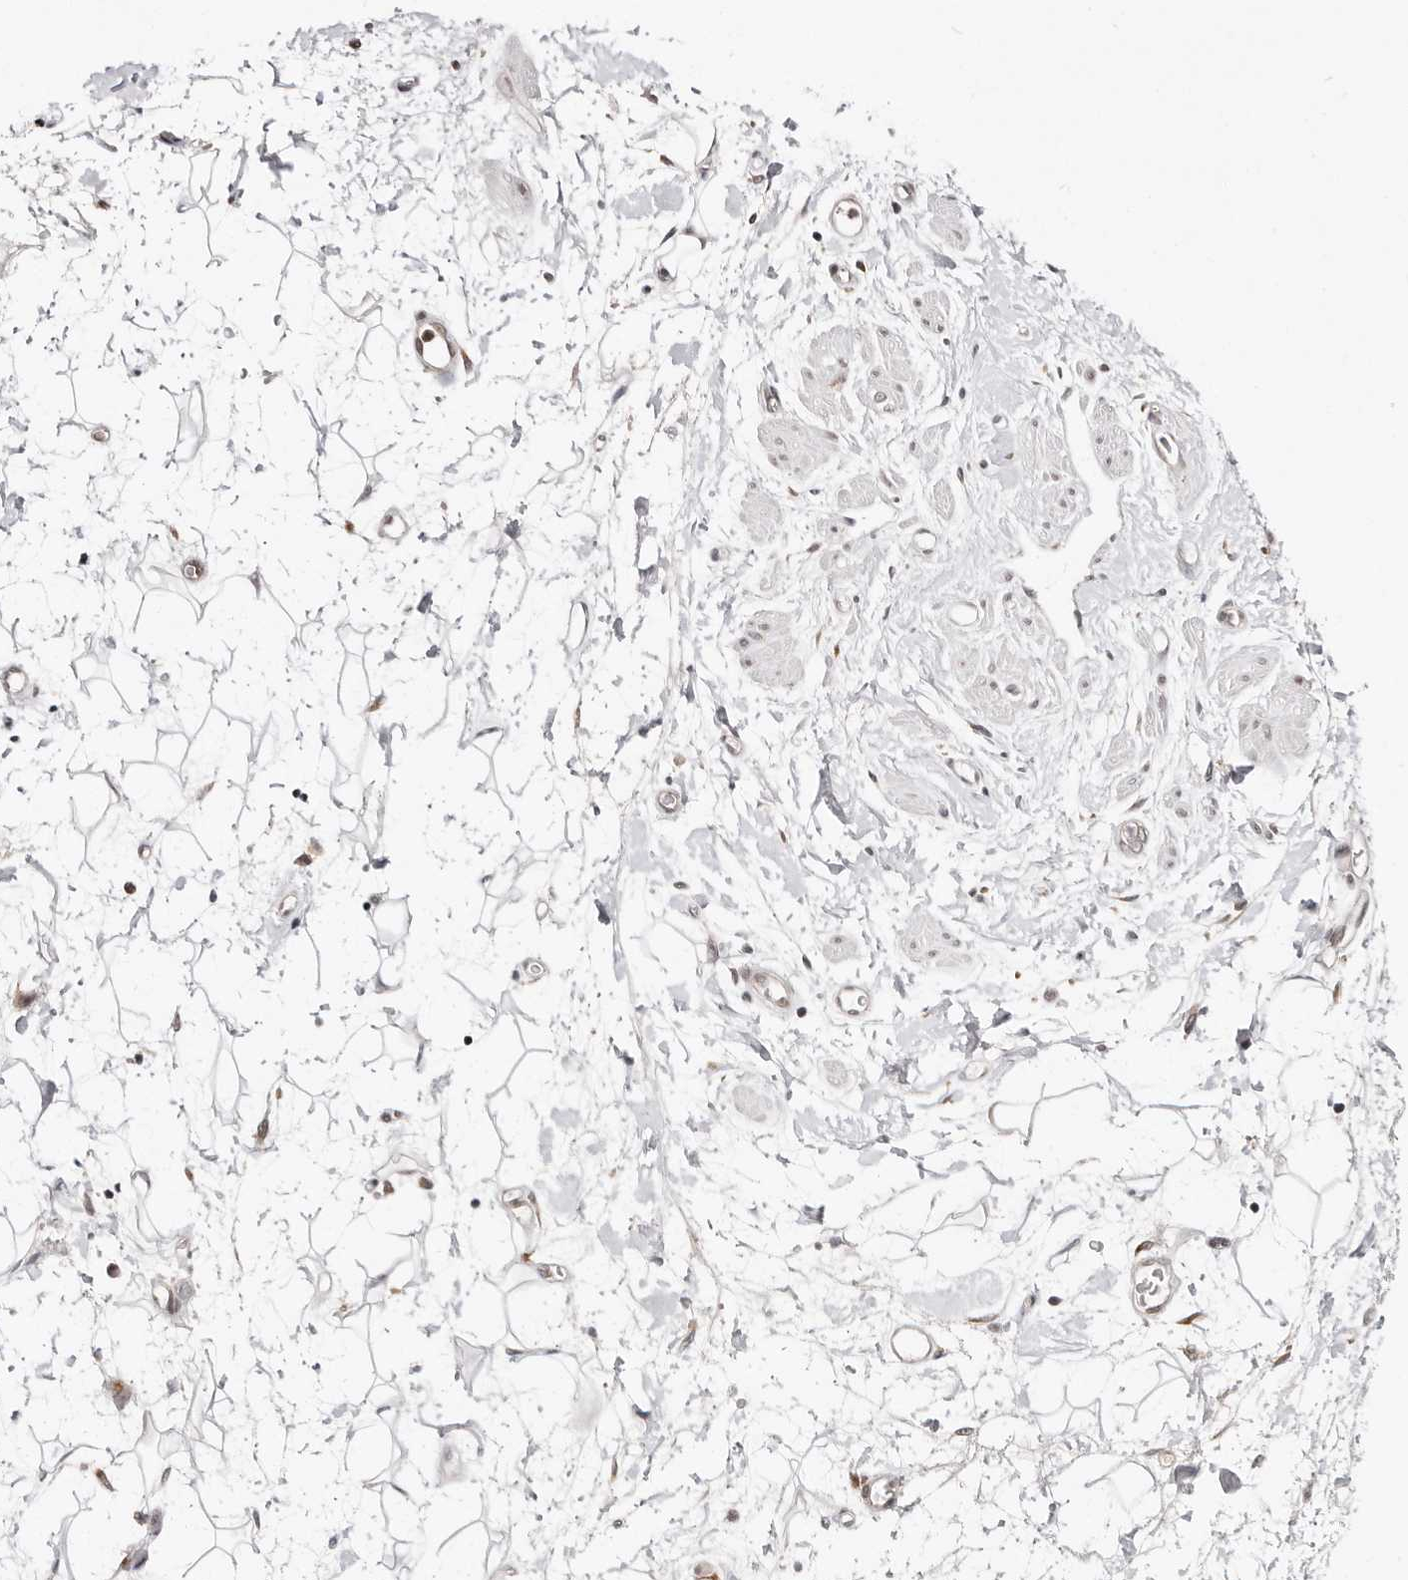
{"staining": {"intensity": "negative", "quantity": "none", "location": "none"}, "tissue": "adipose tissue", "cell_type": "Adipocytes", "image_type": "normal", "snomed": [{"axis": "morphology", "description": "Normal tissue, NOS"}, {"axis": "morphology", "description": "Adenocarcinoma, NOS"}, {"axis": "topography", "description": "Pancreas"}, {"axis": "topography", "description": "Peripheral nerve tissue"}], "caption": "Immunohistochemistry image of normal adipose tissue: human adipose tissue stained with DAB displays no significant protein expression in adipocytes. (DAB (3,3'-diaminobenzidine) immunohistochemistry with hematoxylin counter stain).", "gene": "VIPAS39", "patient": {"sex": "male", "age": 59}}